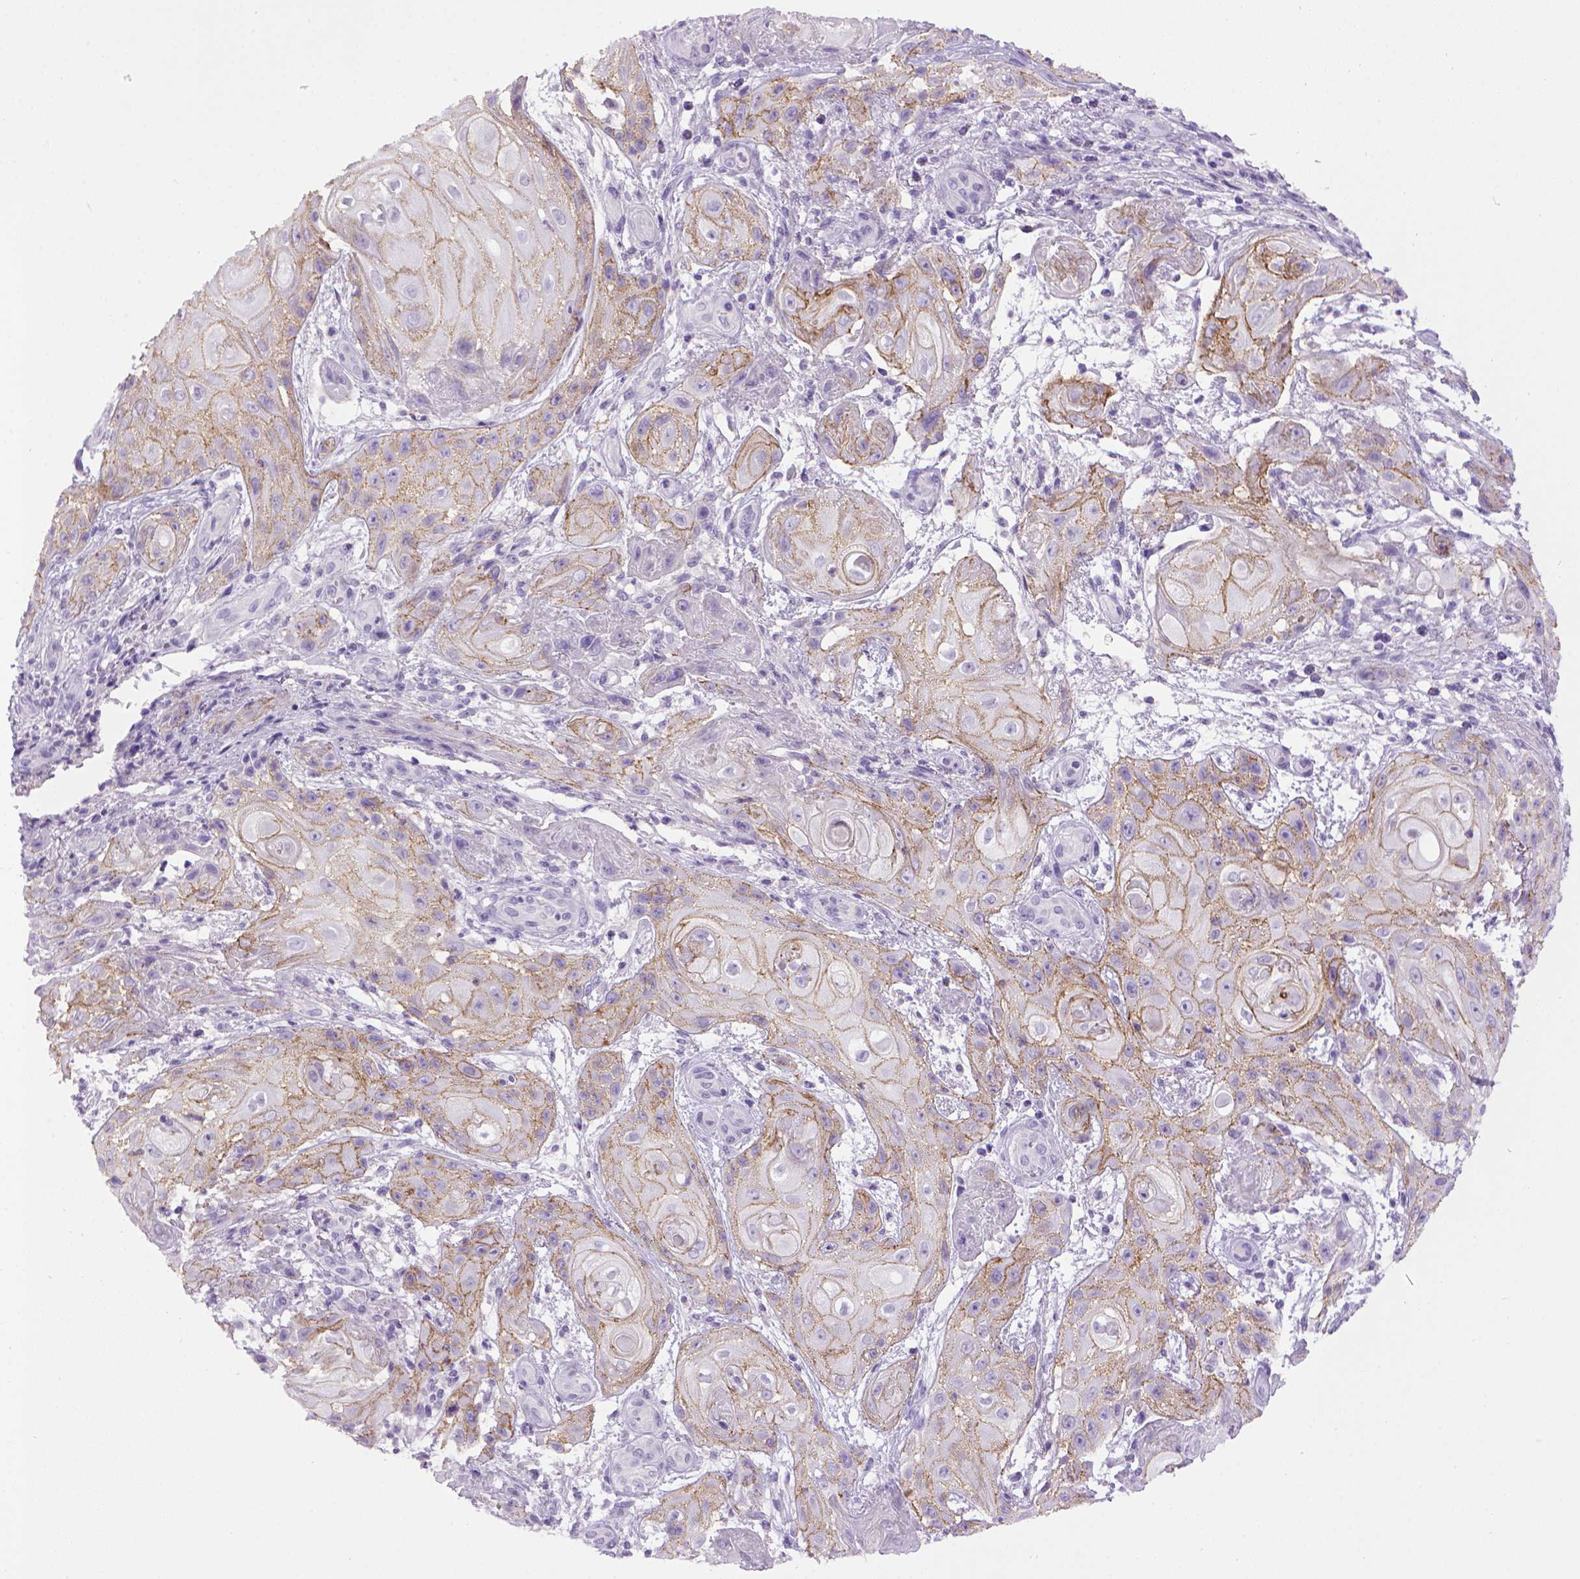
{"staining": {"intensity": "weak", "quantity": ">75%", "location": "cytoplasmic/membranous"}, "tissue": "skin cancer", "cell_type": "Tumor cells", "image_type": "cancer", "snomed": [{"axis": "morphology", "description": "Squamous cell carcinoma, NOS"}, {"axis": "topography", "description": "Skin"}], "caption": "There is low levels of weak cytoplasmic/membranous positivity in tumor cells of skin cancer, as demonstrated by immunohistochemical staining (brown color).", "gene": "CDH1", "patient": {"sex": "male", "age": 62}}